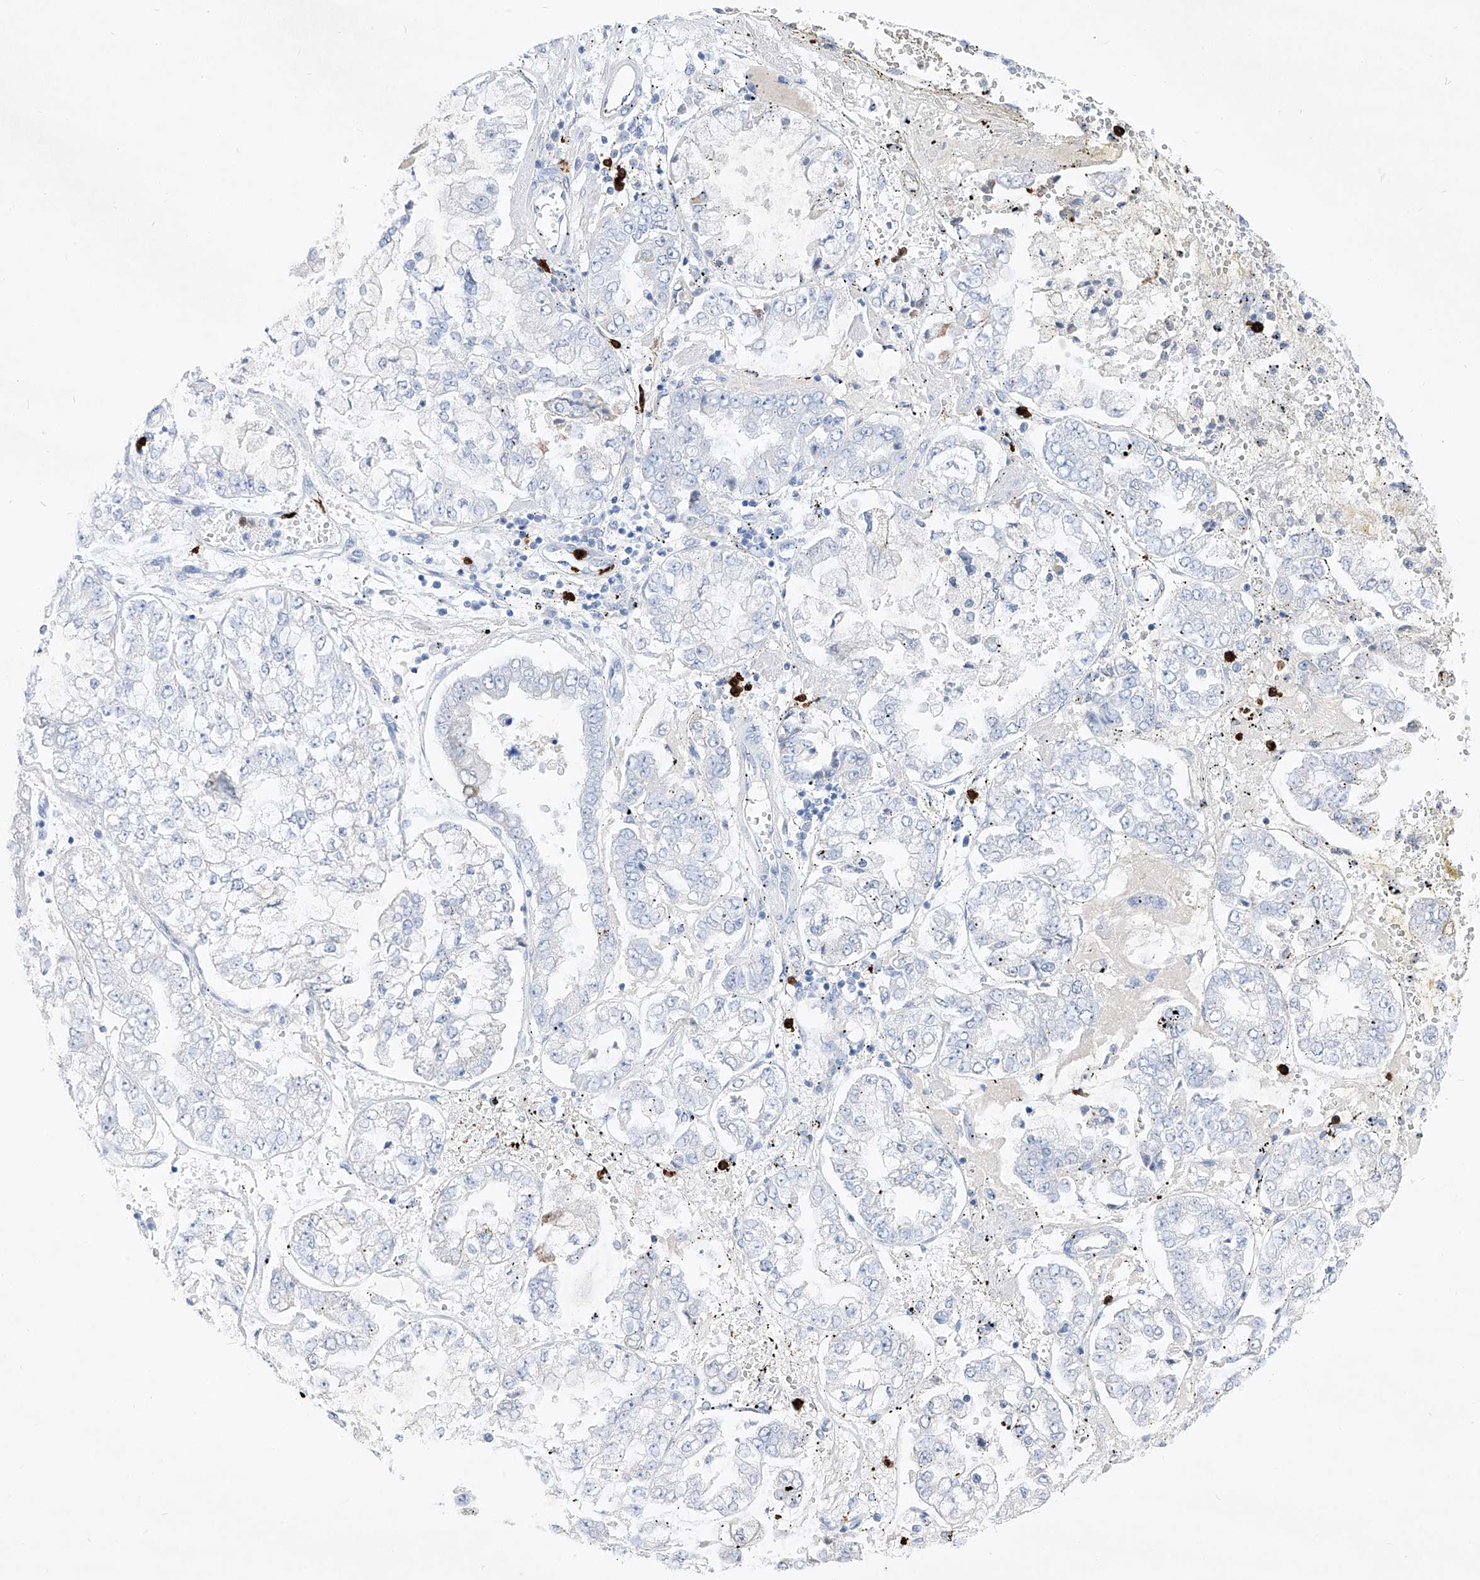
{"staining": {"intensity": "strong", "quantity": "<25%", "location": "cytoplasmic/membranous"}, "tissue": "stomach cancer", "cell_type": "Tumor cells", "image_type": "cancer", "snomed": [{"axis": "morphology", "description": "Adenocarcinoma, NOS"}, {"axis": "topography", "description": "Stomach"}], "caption": "A brown stain labels strong cytoplasmic/membranous expression of a protein in stomach cancer (adenocarcinoma) tumor cells. The protein is shown in brown color, while the nuclei are stained blue.", "gene": "FRS3", "patient": {"sex": "male", "age": 76}}